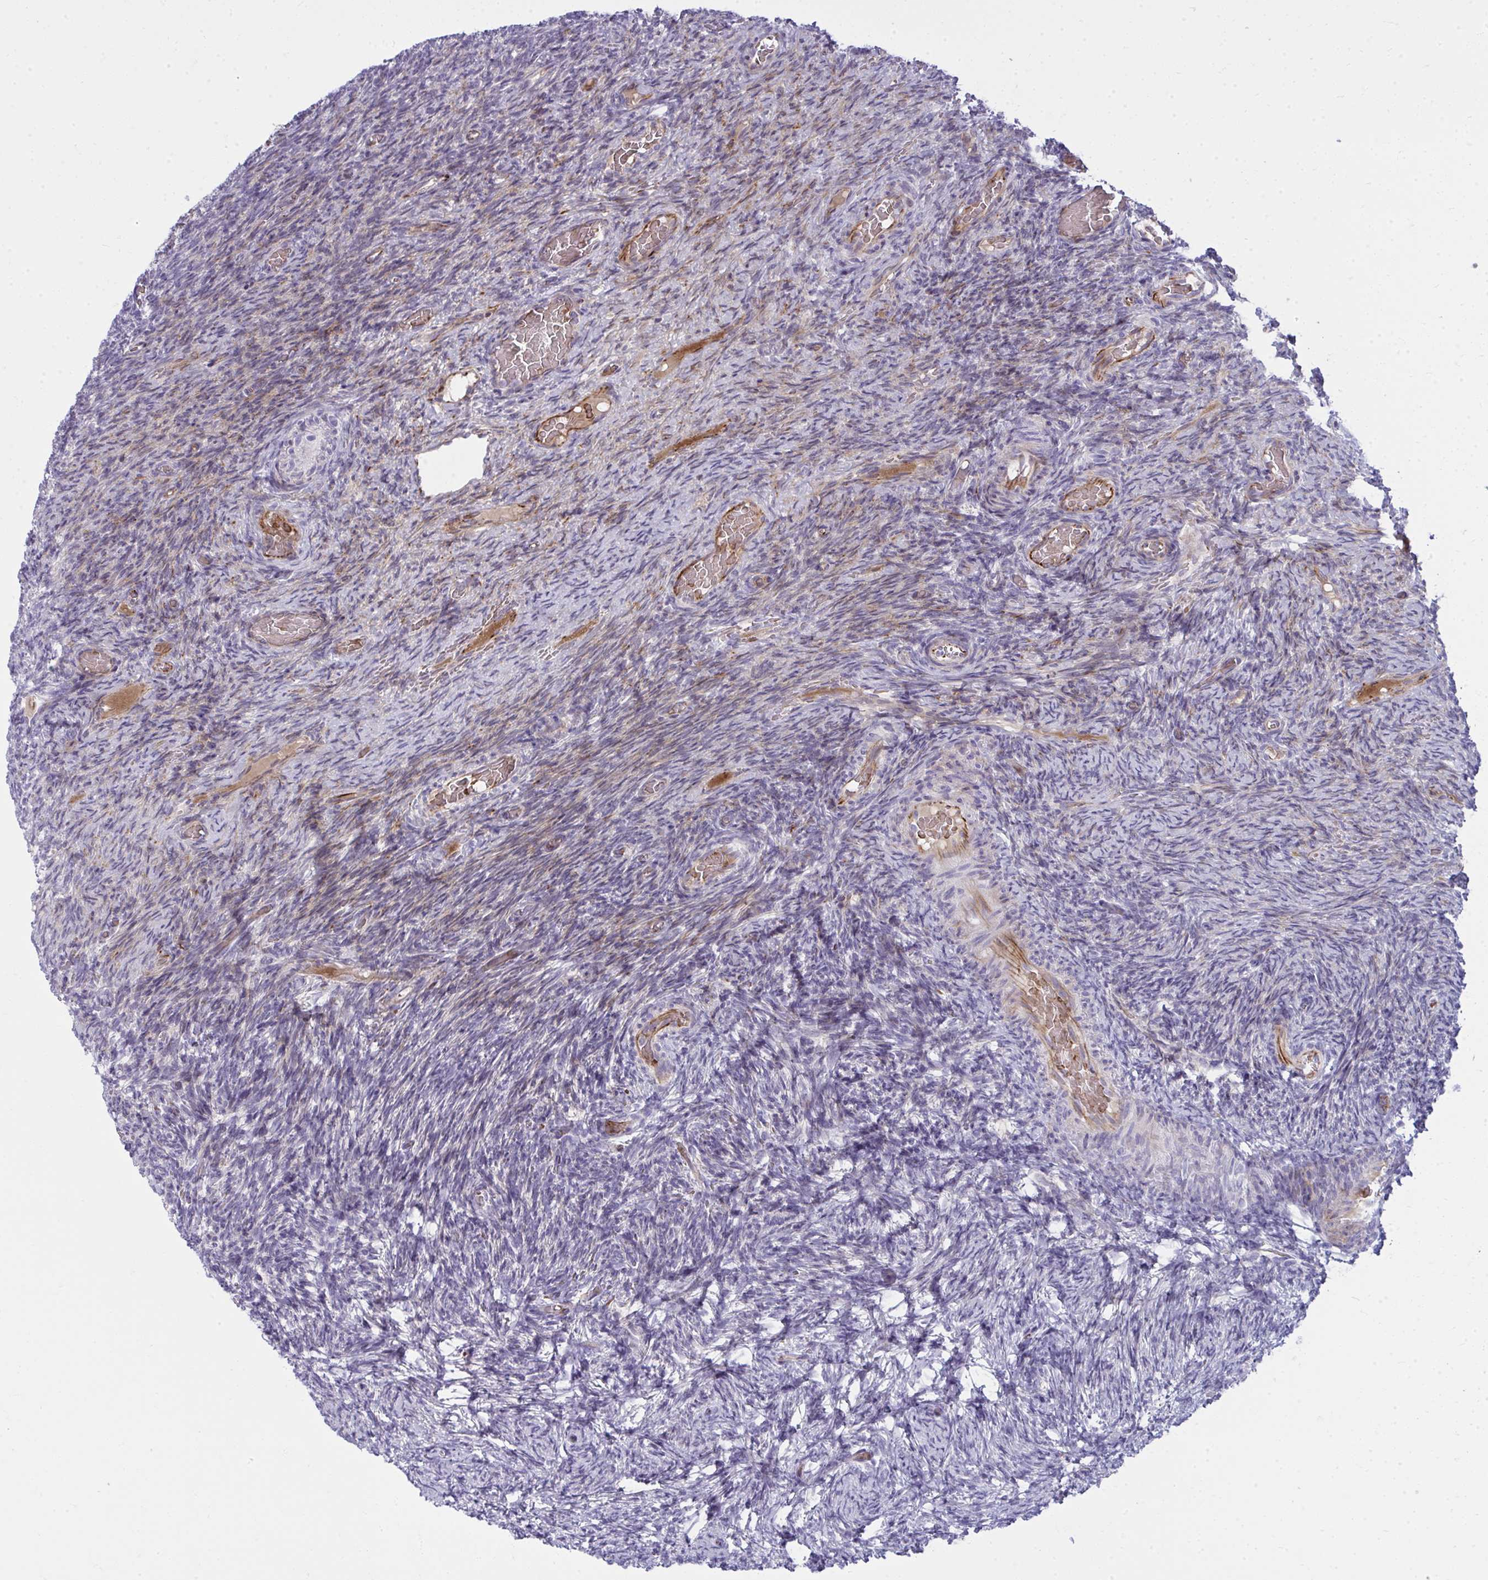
{"staining": {"intensity": "weak", "quantity": "<25%", "location": "cytoplasmic/membranous"}, "tissue": "ovary", "cell_type": "Ovarian stroma cells", "image_type": "normal", "snomed": [{"axis": "morphology", "description": "Normal tissue, NOS"}, {"axis": "topography", "description": "Ovary"}], "caption": "Ovarian stroma cells show no significant protein staining in benign ovary.", "gene": "SLC14A1", "patient": {"sex": "female", "age": 34}}